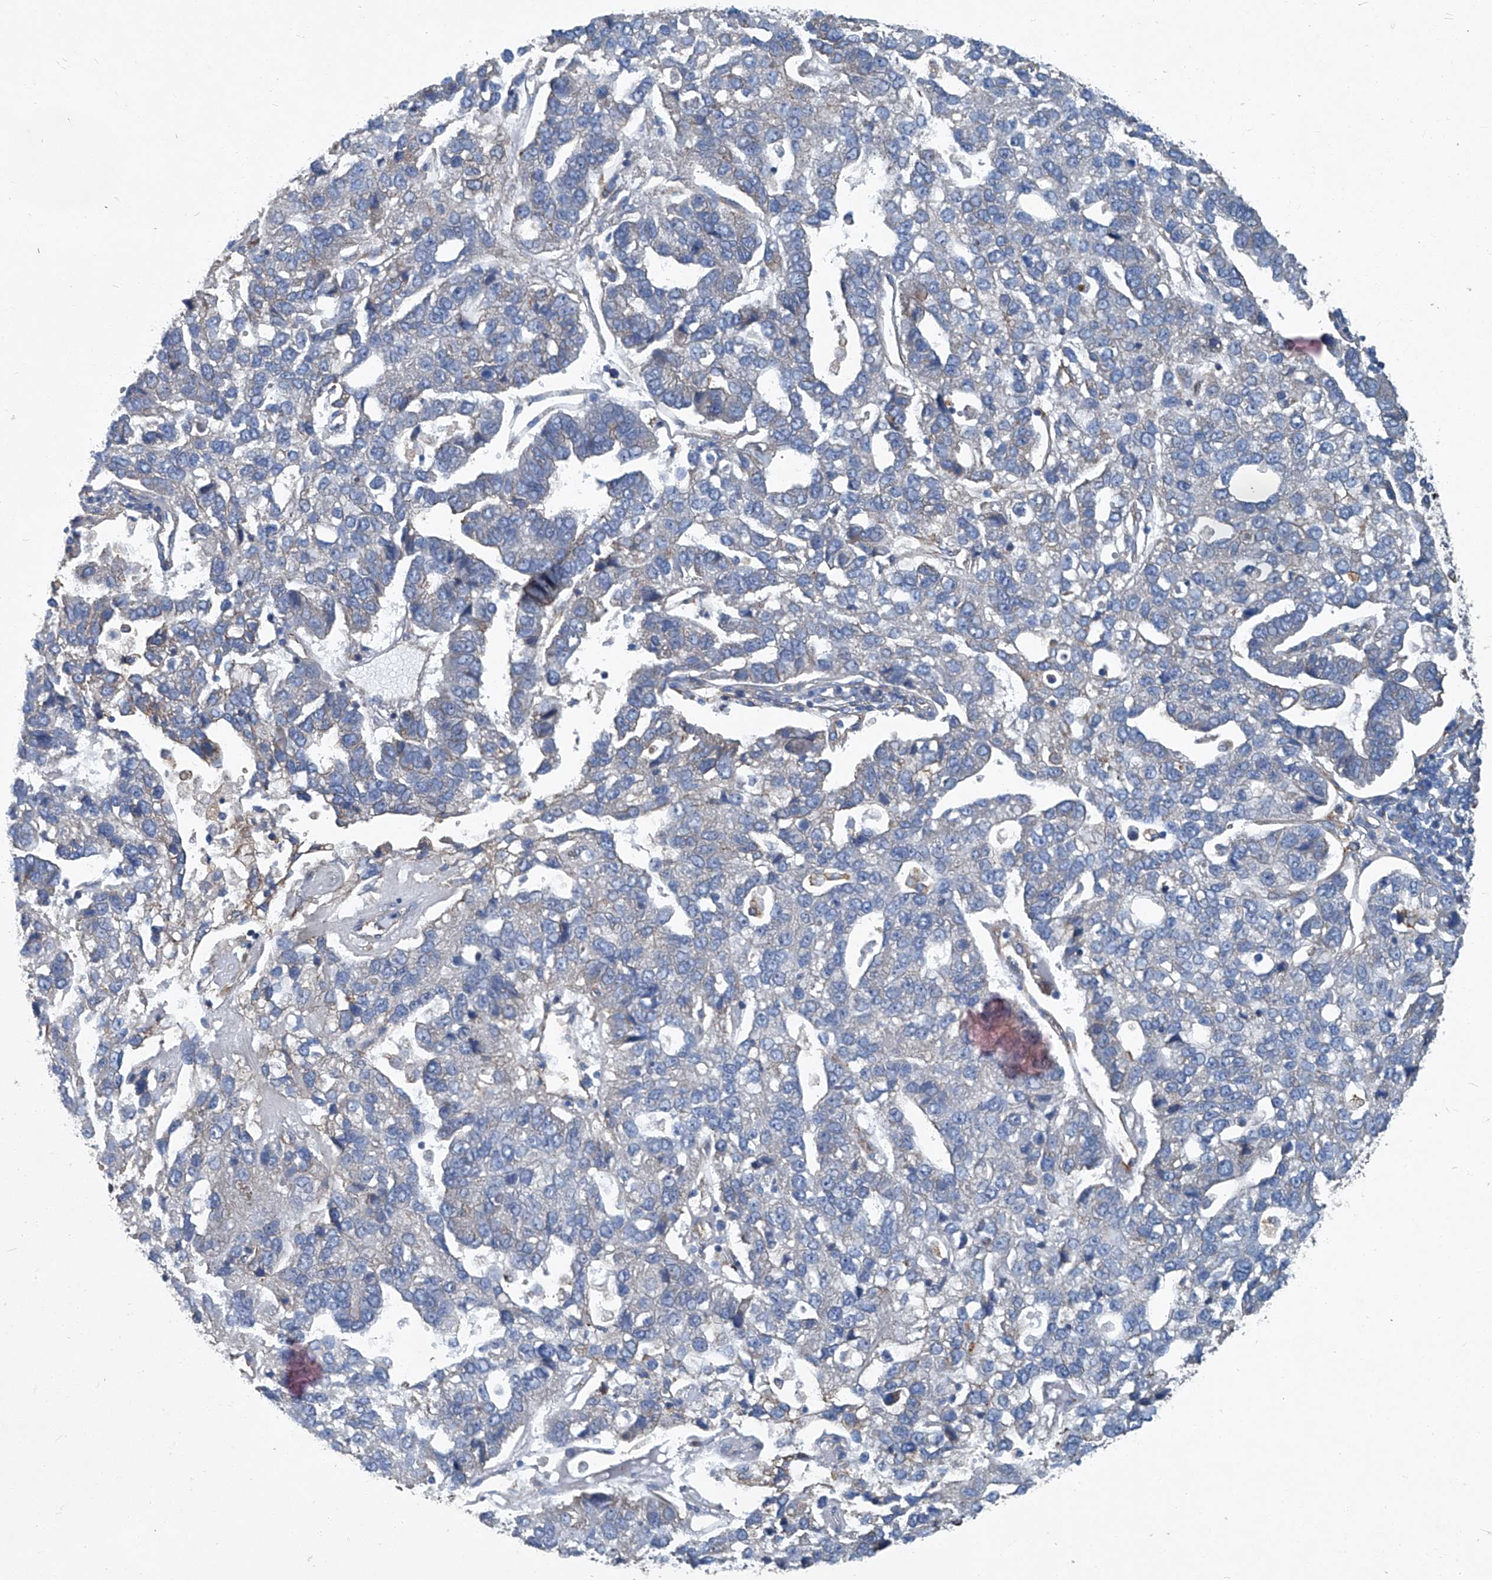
{"staining": {"intensity": "weak", "quantity": "<25%", "location": "cytoplasmic/membranous"}, "tissue": "pancreatic cancer", "cell_type": "Tumor cells", "image_type": "cancer", "snomed": [{"axis": "morphology", "description": "Adenocarcinoma, NOS"}, {"axis": "topography", "description": "Pancreas"}], "caption": "The micrograph displays no staining of tumor cells in pancreatic adenocarcinoma.", "gene": "PIGH", "patient": {"sex": "female", "age": 61}}